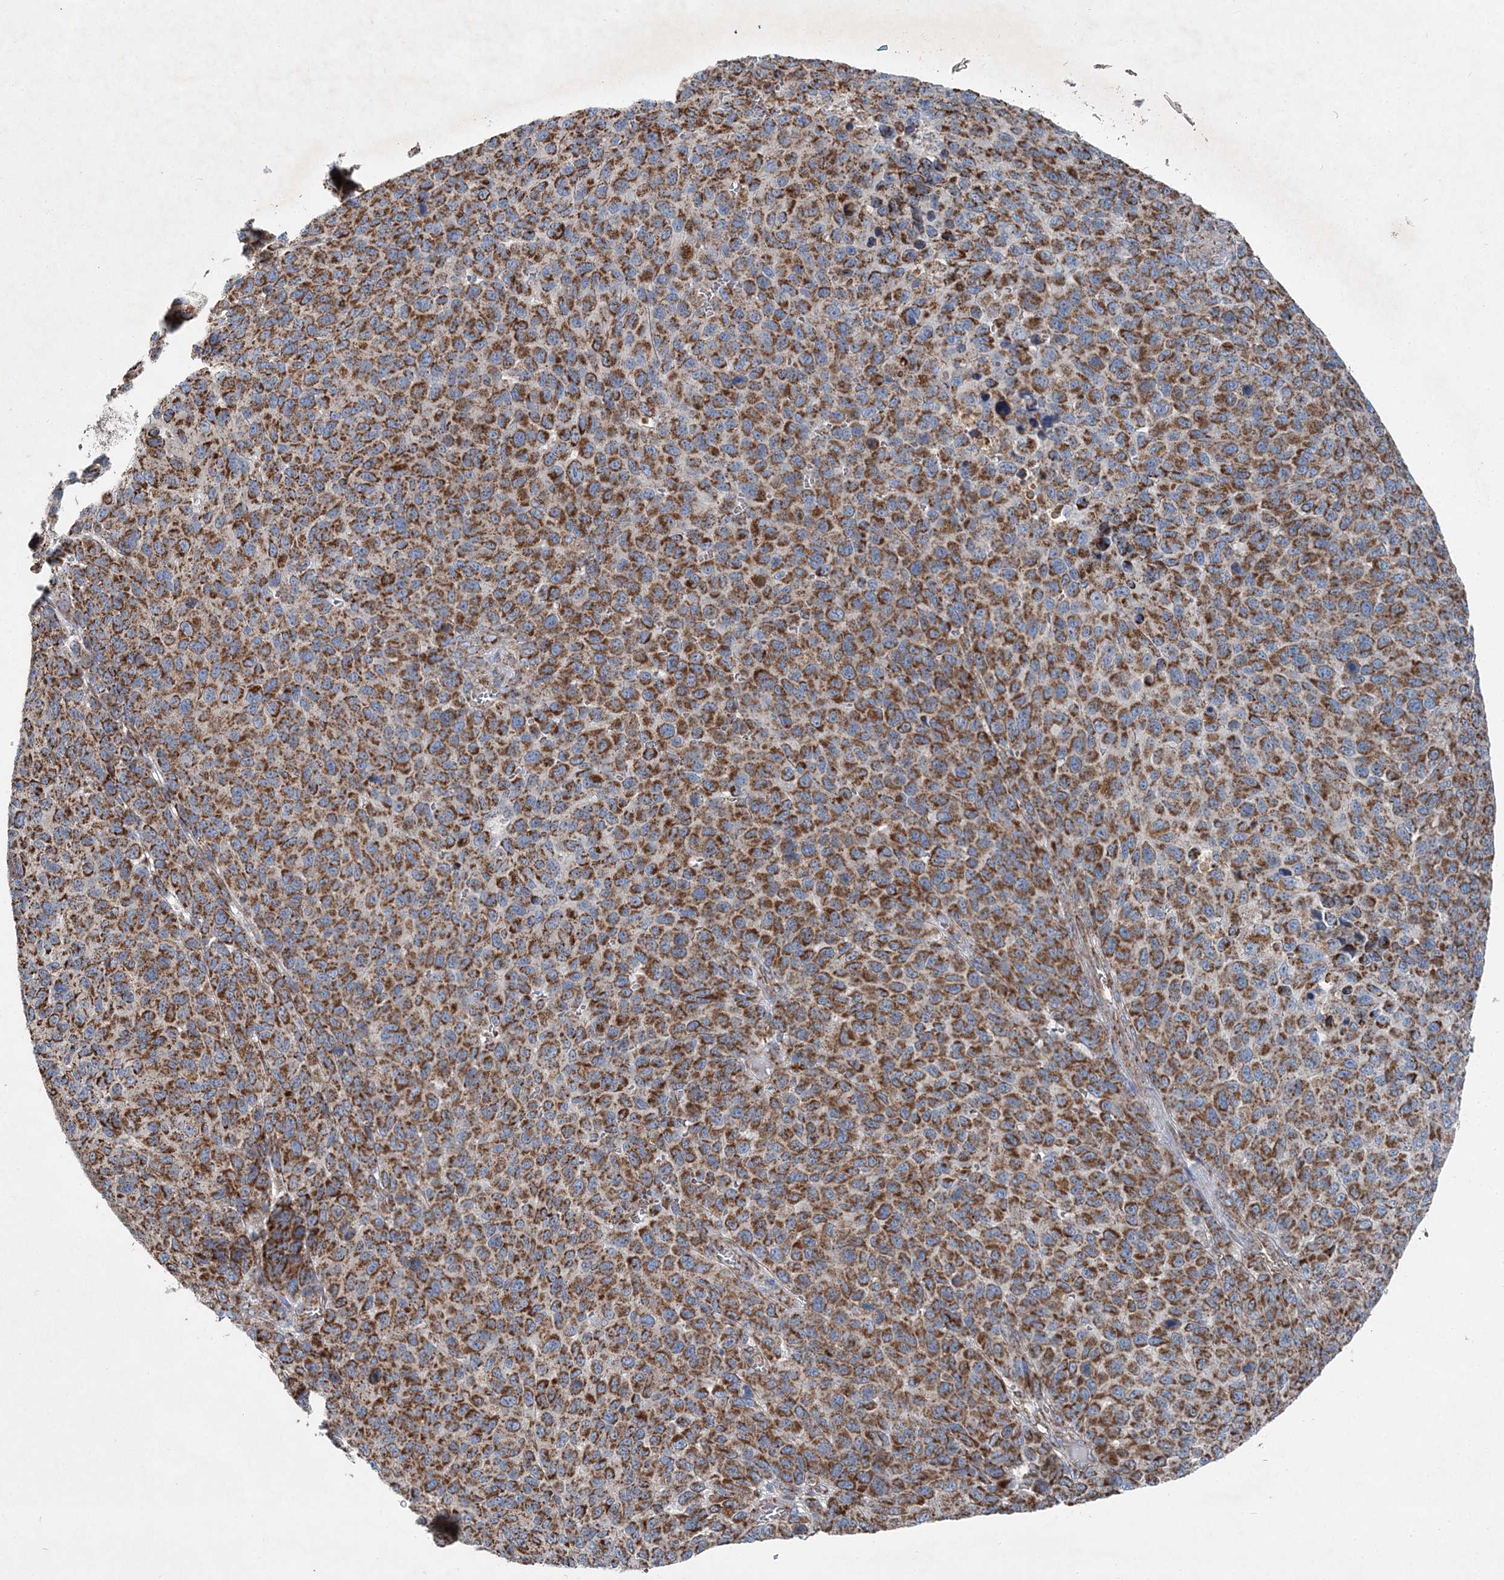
{"staining": {"intensity": "moderate", "quantity": ">75%", "location": "cytoplasmic/membranous"}, "tissue": "melanoma", "cell_type": "Tumor cells", "image_type": "cancer", "snomed": [{"axis": "morphology", "description": "Malignant melanoma, NOS"}, {"axis": "topography", "description": "Skin"}], "caption": "High-magnification brightfield microscopy of melanoma stained with DAB (brown) and counterstained with hematoxylin (blue). tumor cells exhibit moderate cytoplasmic/membranous positivity is present in approximately>75% of cells.", "gene": "SPAG16", "patient": {"sex": "male", "age": 49}}